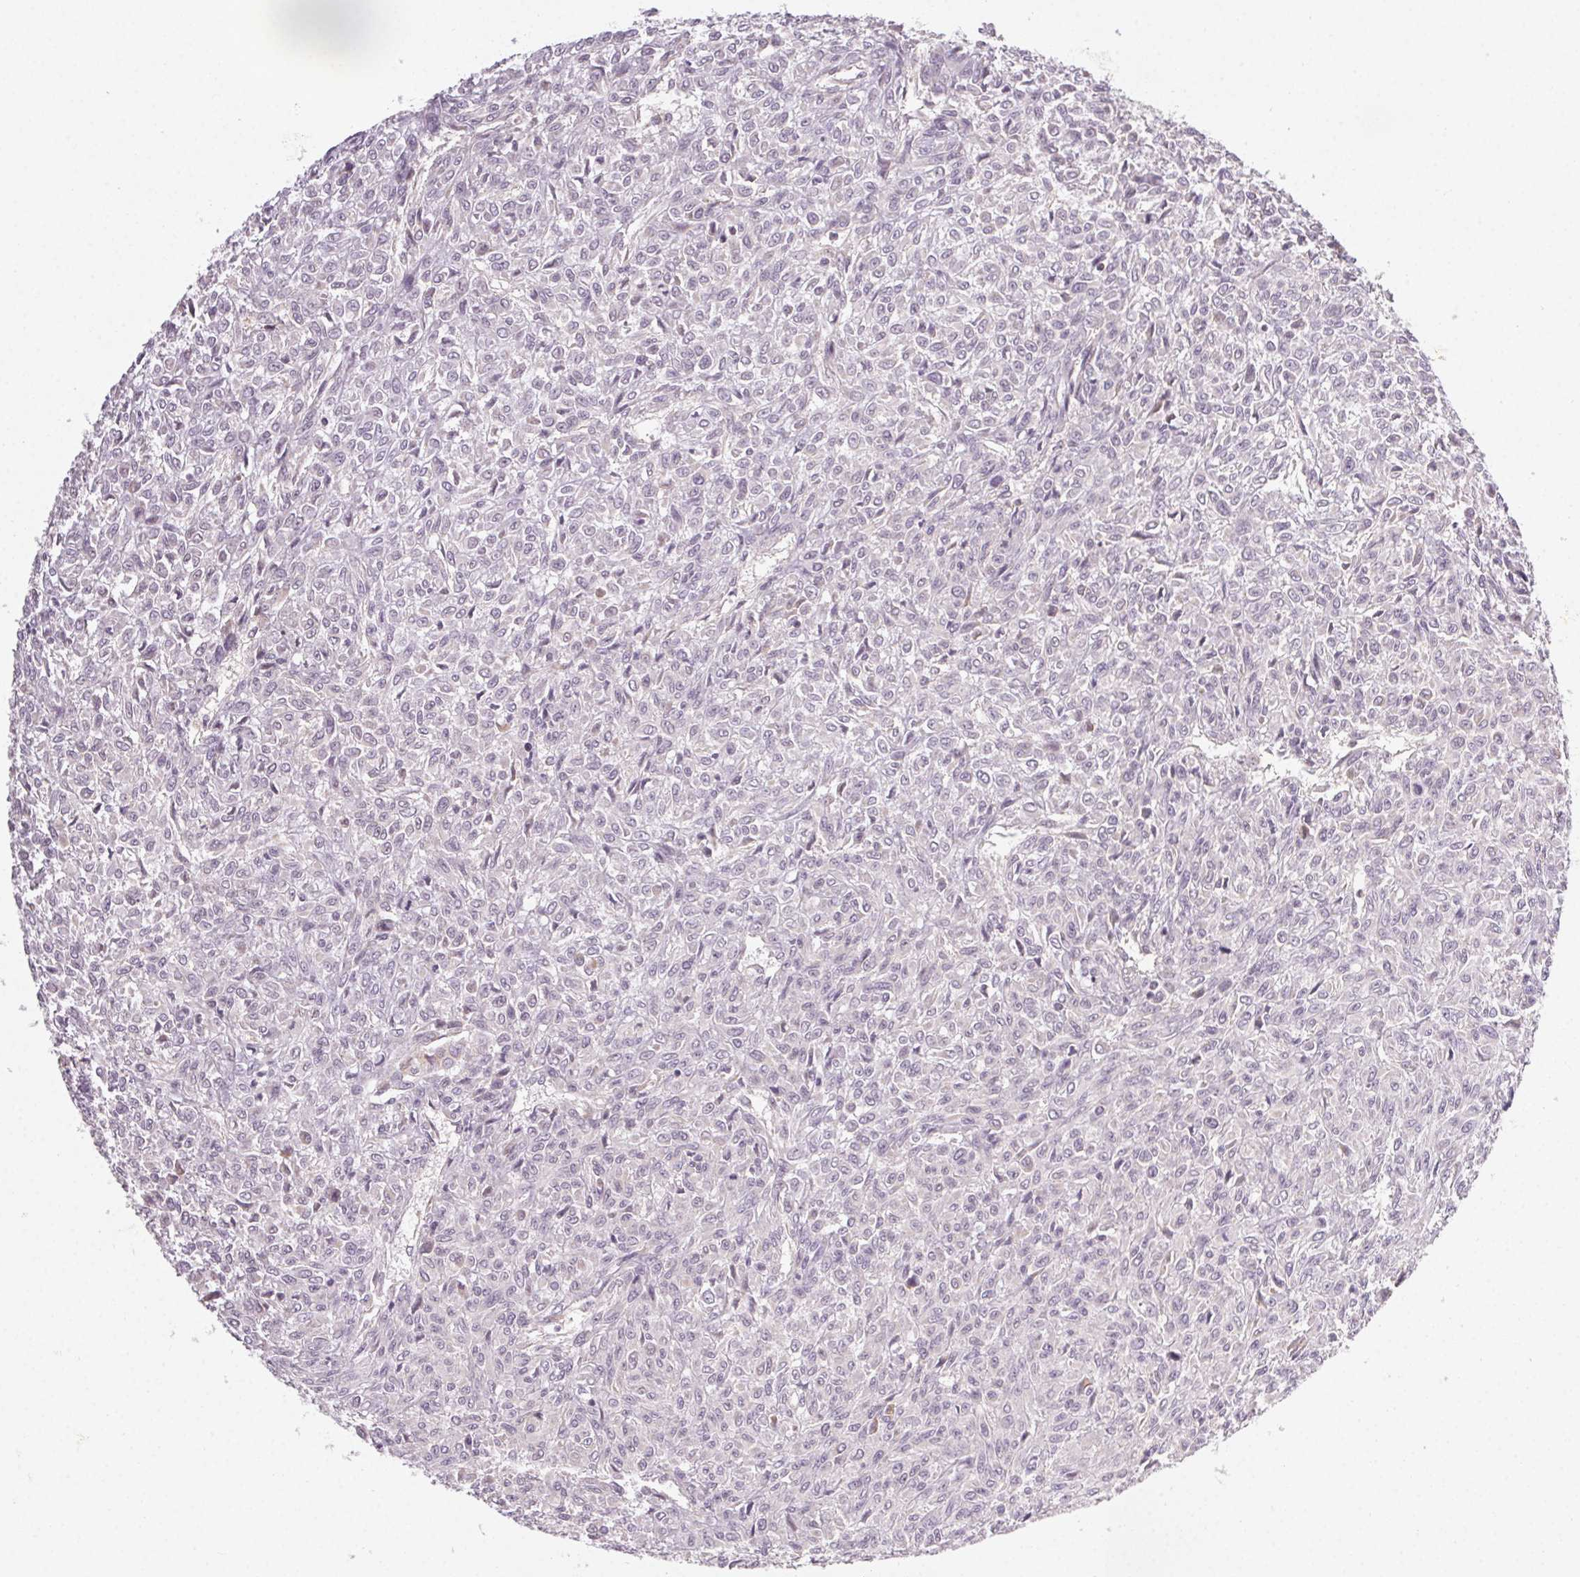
{"staining": {"intensity": "negative", "quantity": "none", "location": "none"}, "tissue": "renal cancer", "cell_type": "Tumor cells", "image_type": "cancer", "snomed": [{"axis": "morphology", "description": "Adenocarcinoma, NOS"}, {"axis": "topography", "description": "Kidney"}], "caption": "A high-resolution photomicrograph shows immunohistochemistry staining of renal cancer (adenocarcinoma), which exhibits no significant positivity in tumor cells. (DAB immunohistochemistry (IHC), high magnification).", "gene": "NCOA4", "patient": {"sex": "male", "age": 58}}